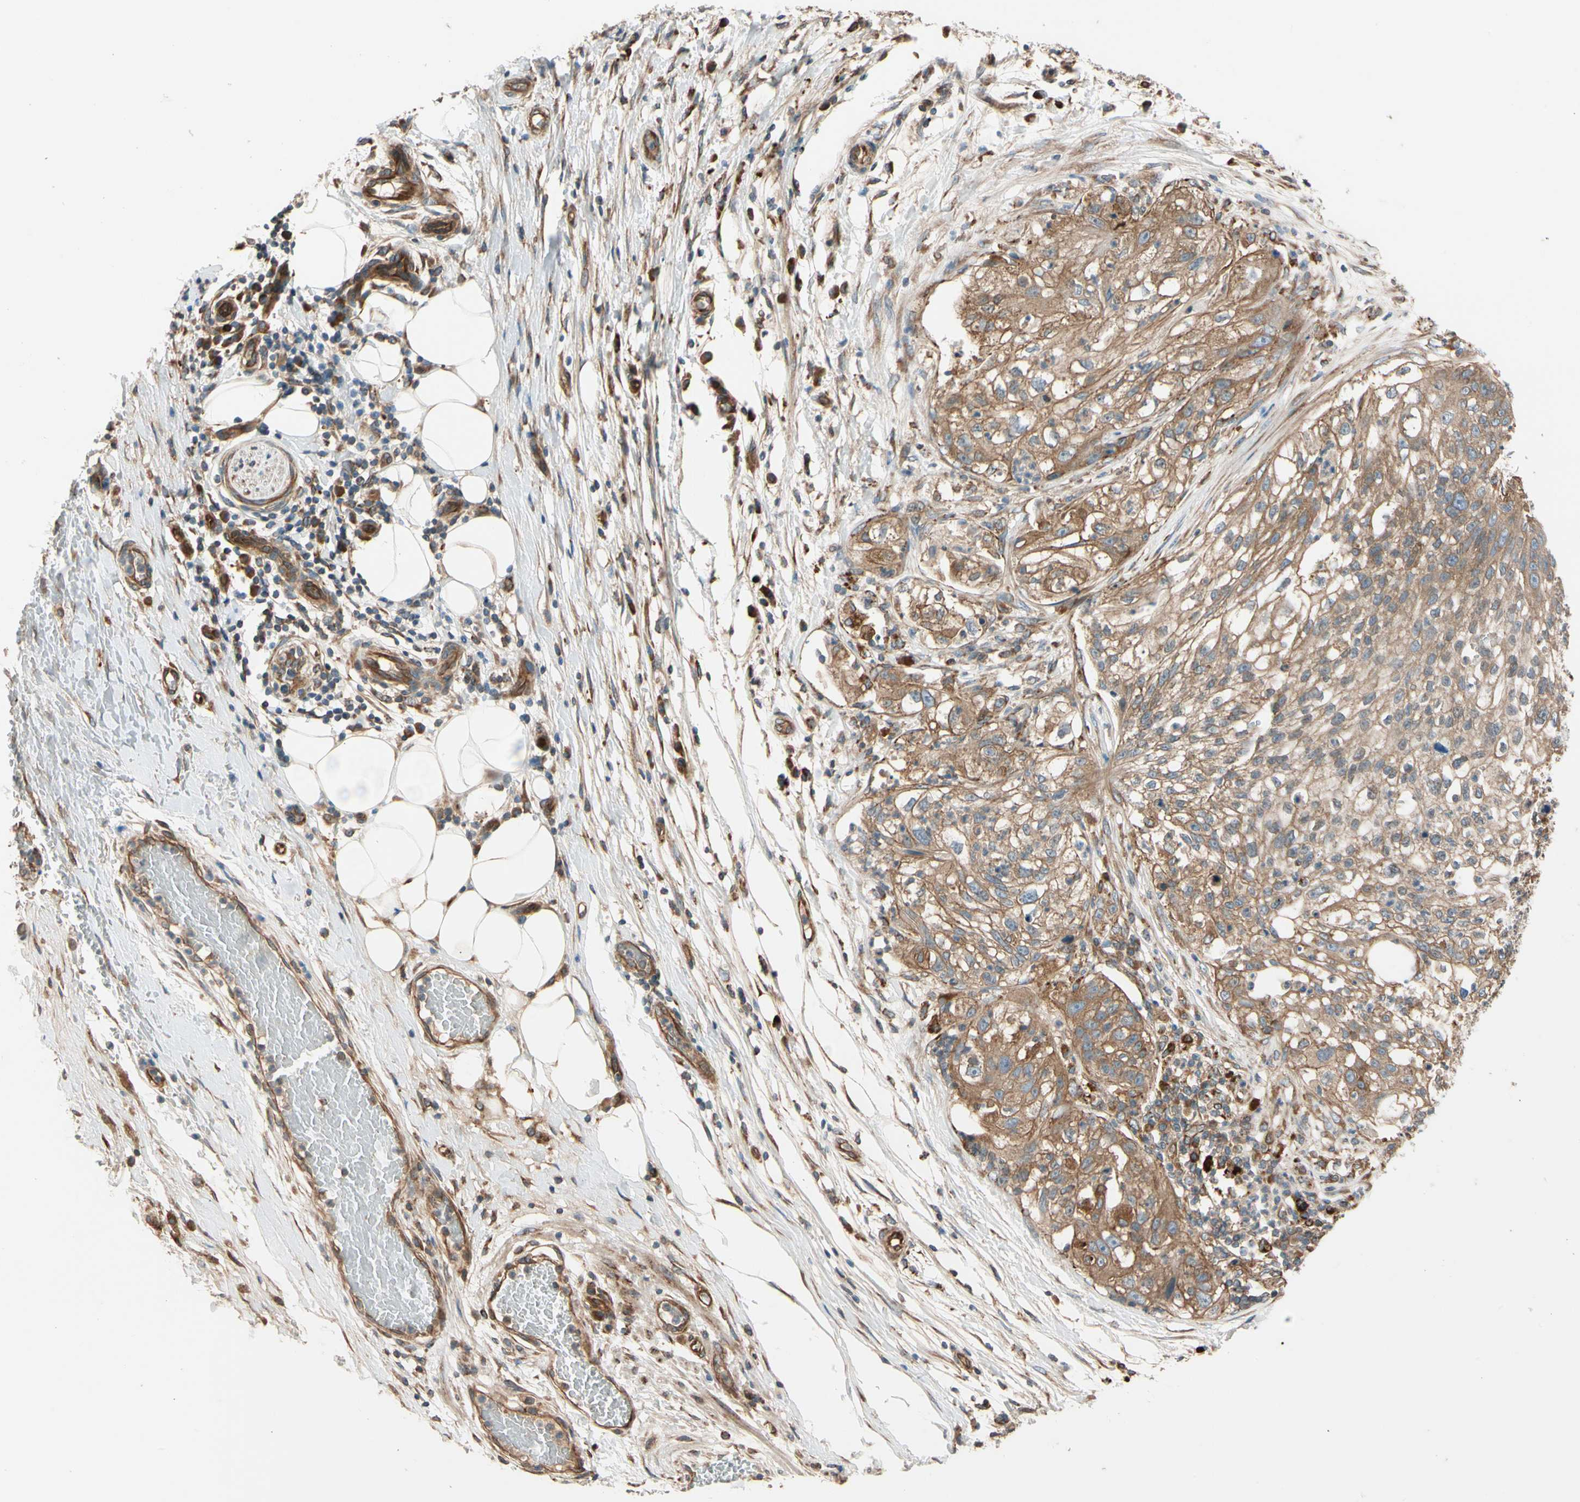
{"staining": {"intensity": "moderate", "quantity": ">75%", "location": "cytoplasmic/membranous"}, "tissue": "lung cancer", "cell_type": "Tumor cells", "image_type": "cancer", "snomed": [{"axis": "morphology", "description": "Inflammation, NOS"}, {"axis": "morphology", "description": "Squamous cell carcinoma, NOS"}, {"axis": "topography", "description": "Lymph node"}, {"axis": "topography", "description": "Soft tissue"}, {"axis": "topography", "description": "Lung"}], "caption": "Moderate cytoplasmic/membranous protein expression is identified in approximately >75% of tumor cells in squamous cell carcinoma (lung).", "gene": "PHYH", "patient": {"sex": "male", "age": 66}}